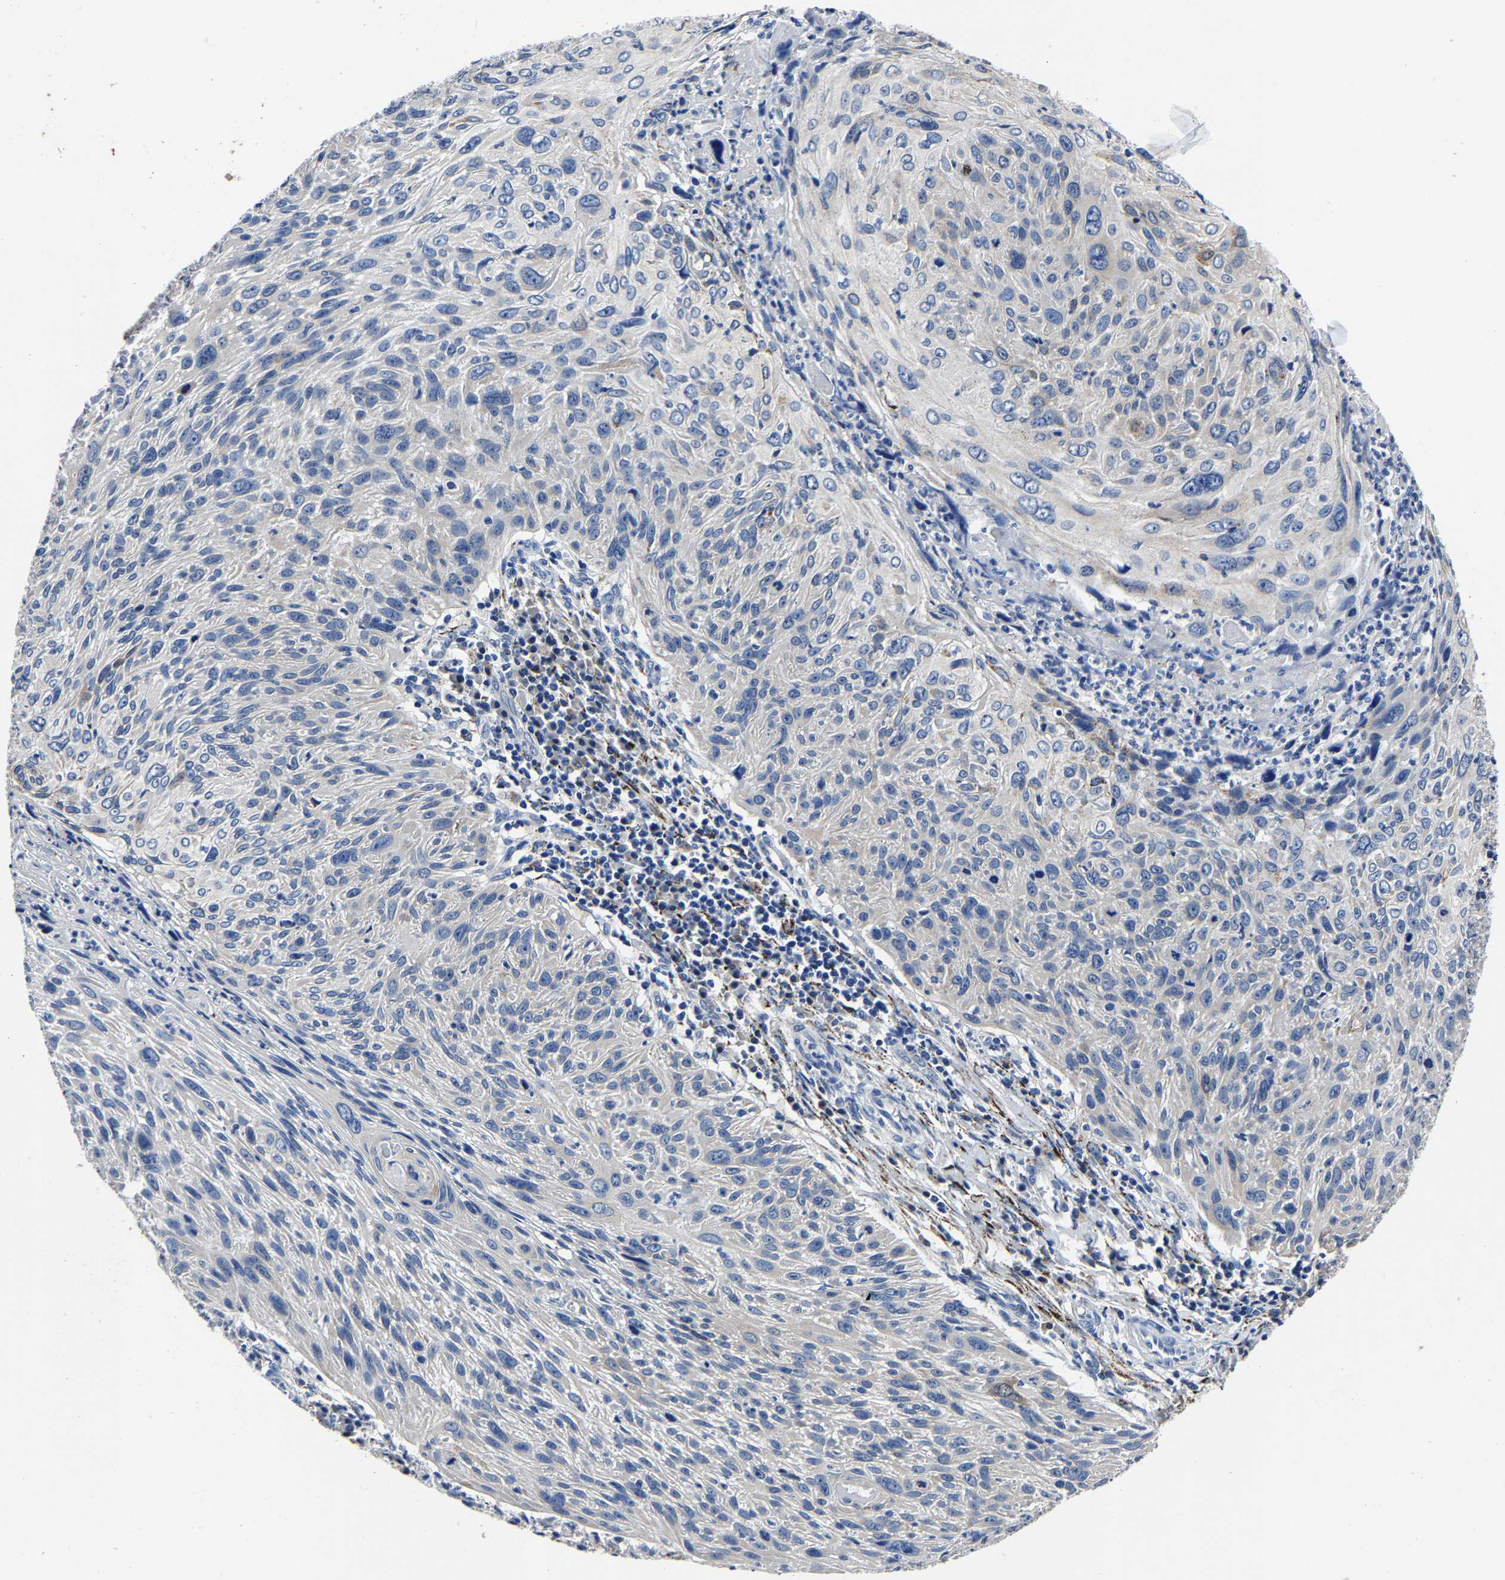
{"staining": {"intensity": "negative", "quantity": "none", "location": "none"}, "tissue": "cervical cancer", "cell_type": "Tumor cells", "image_type": "cancer", "snomed": [{"axis": "morphology", "description": "Squamous cell carcinoma, NOS"}, {"axis": "topography", "description": "Cervix"}], "caption": "The micrograph exhibits no staining of tumor cells in squamous cell carcinoma (cervical).", "gene": "PSPH", "patient": {"sex": "female", "age": 51}}